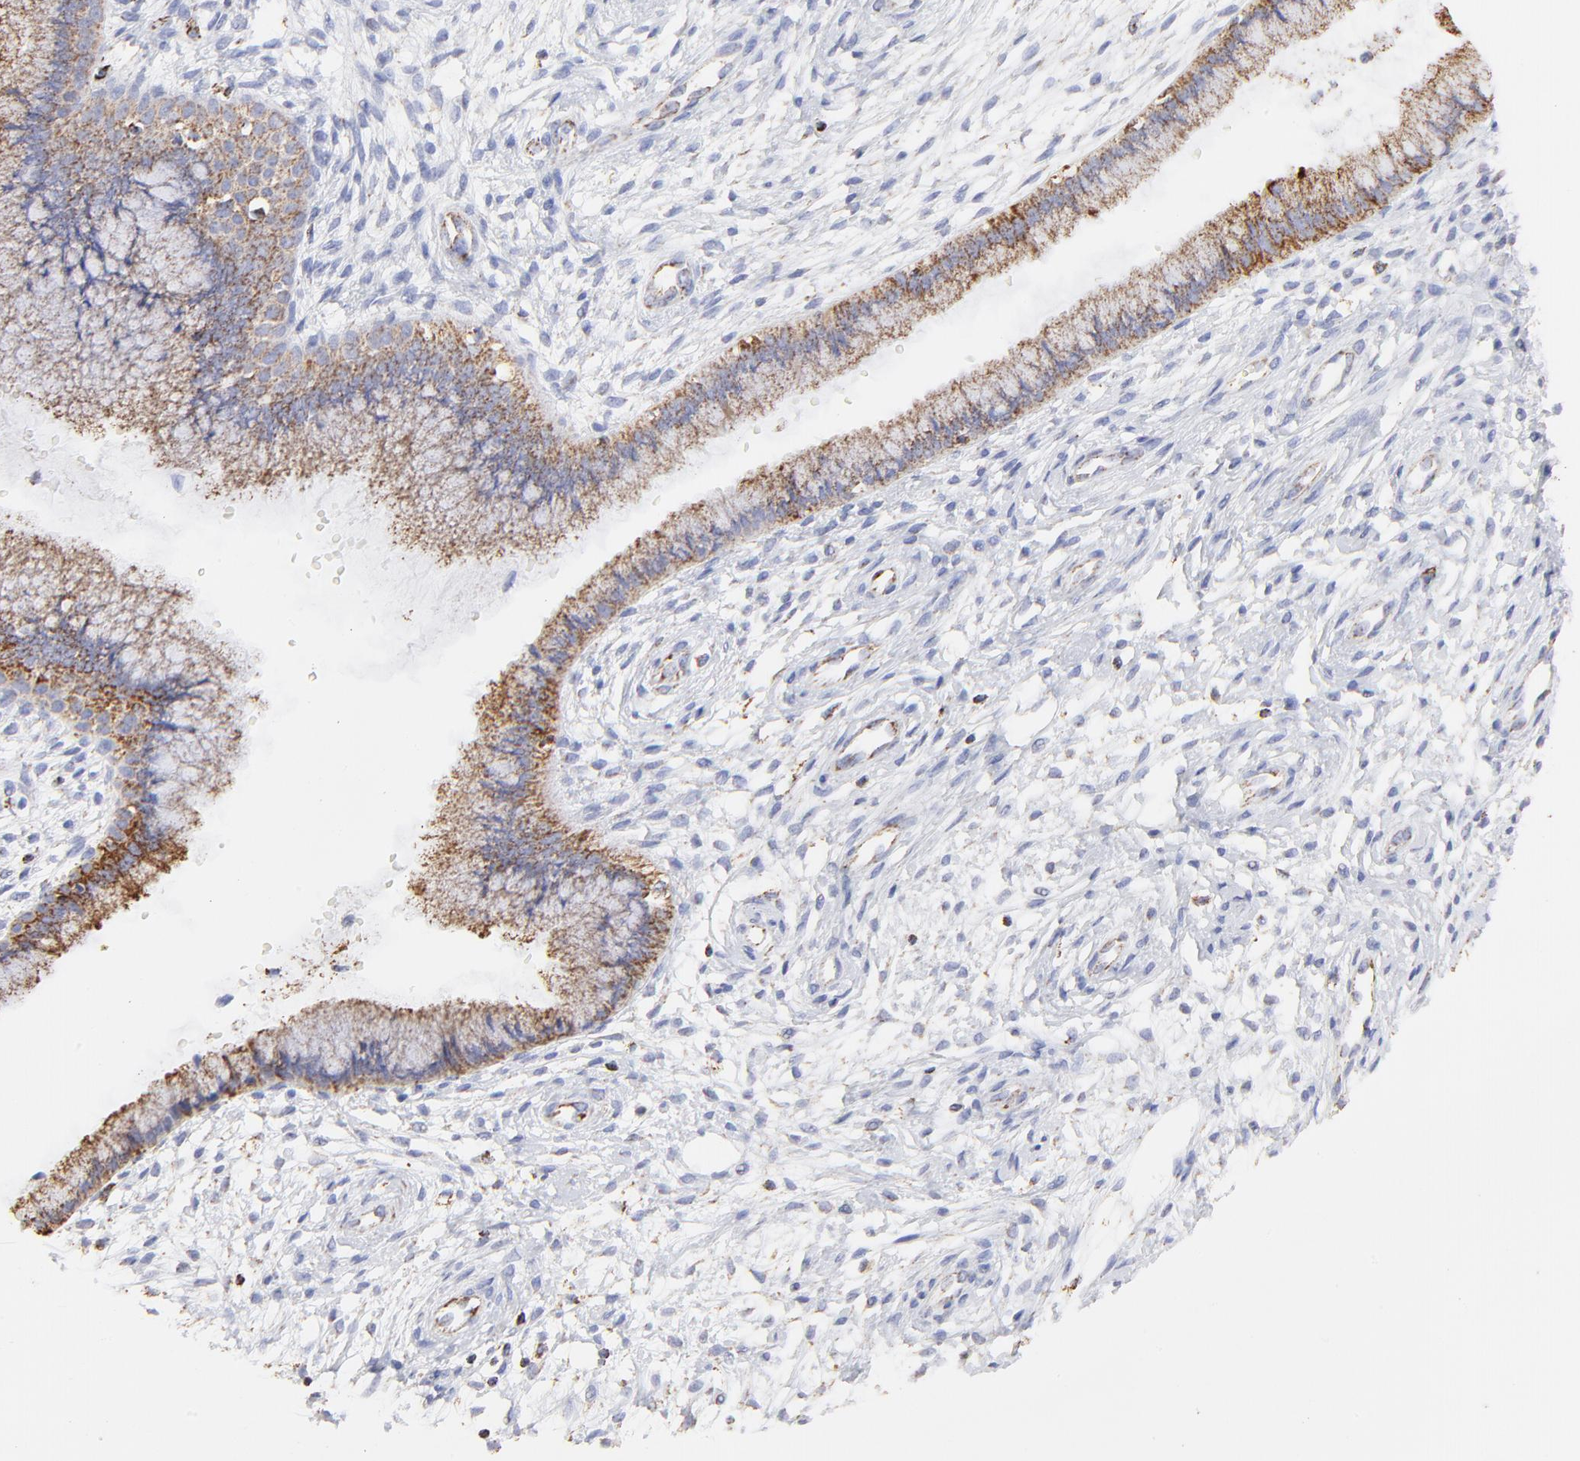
{"staining": {"intensity": "moderate", "quantity": ">75%", "location": "cytoplasmic/membranous"}, "tissue": "cervix", "cell_type": "Glandular cells", "image_type": "normal", "snomed": [{"axis": "morphology", "description": "Normal tissue, NOS"}, {"axis": "topography", "description": "Cervix"}], "caption": "Protein staining of benign cervix reveals moderate cytoplasmic/membranous expression in approximately >75% of glandular cells. The staining is performed using DAB brown chromogen to label protein expression. The nuclei are counter-stained blue using hematoxylin.", "gene": "COX4I1", "patient": {"sex": "female", "age": 39}}